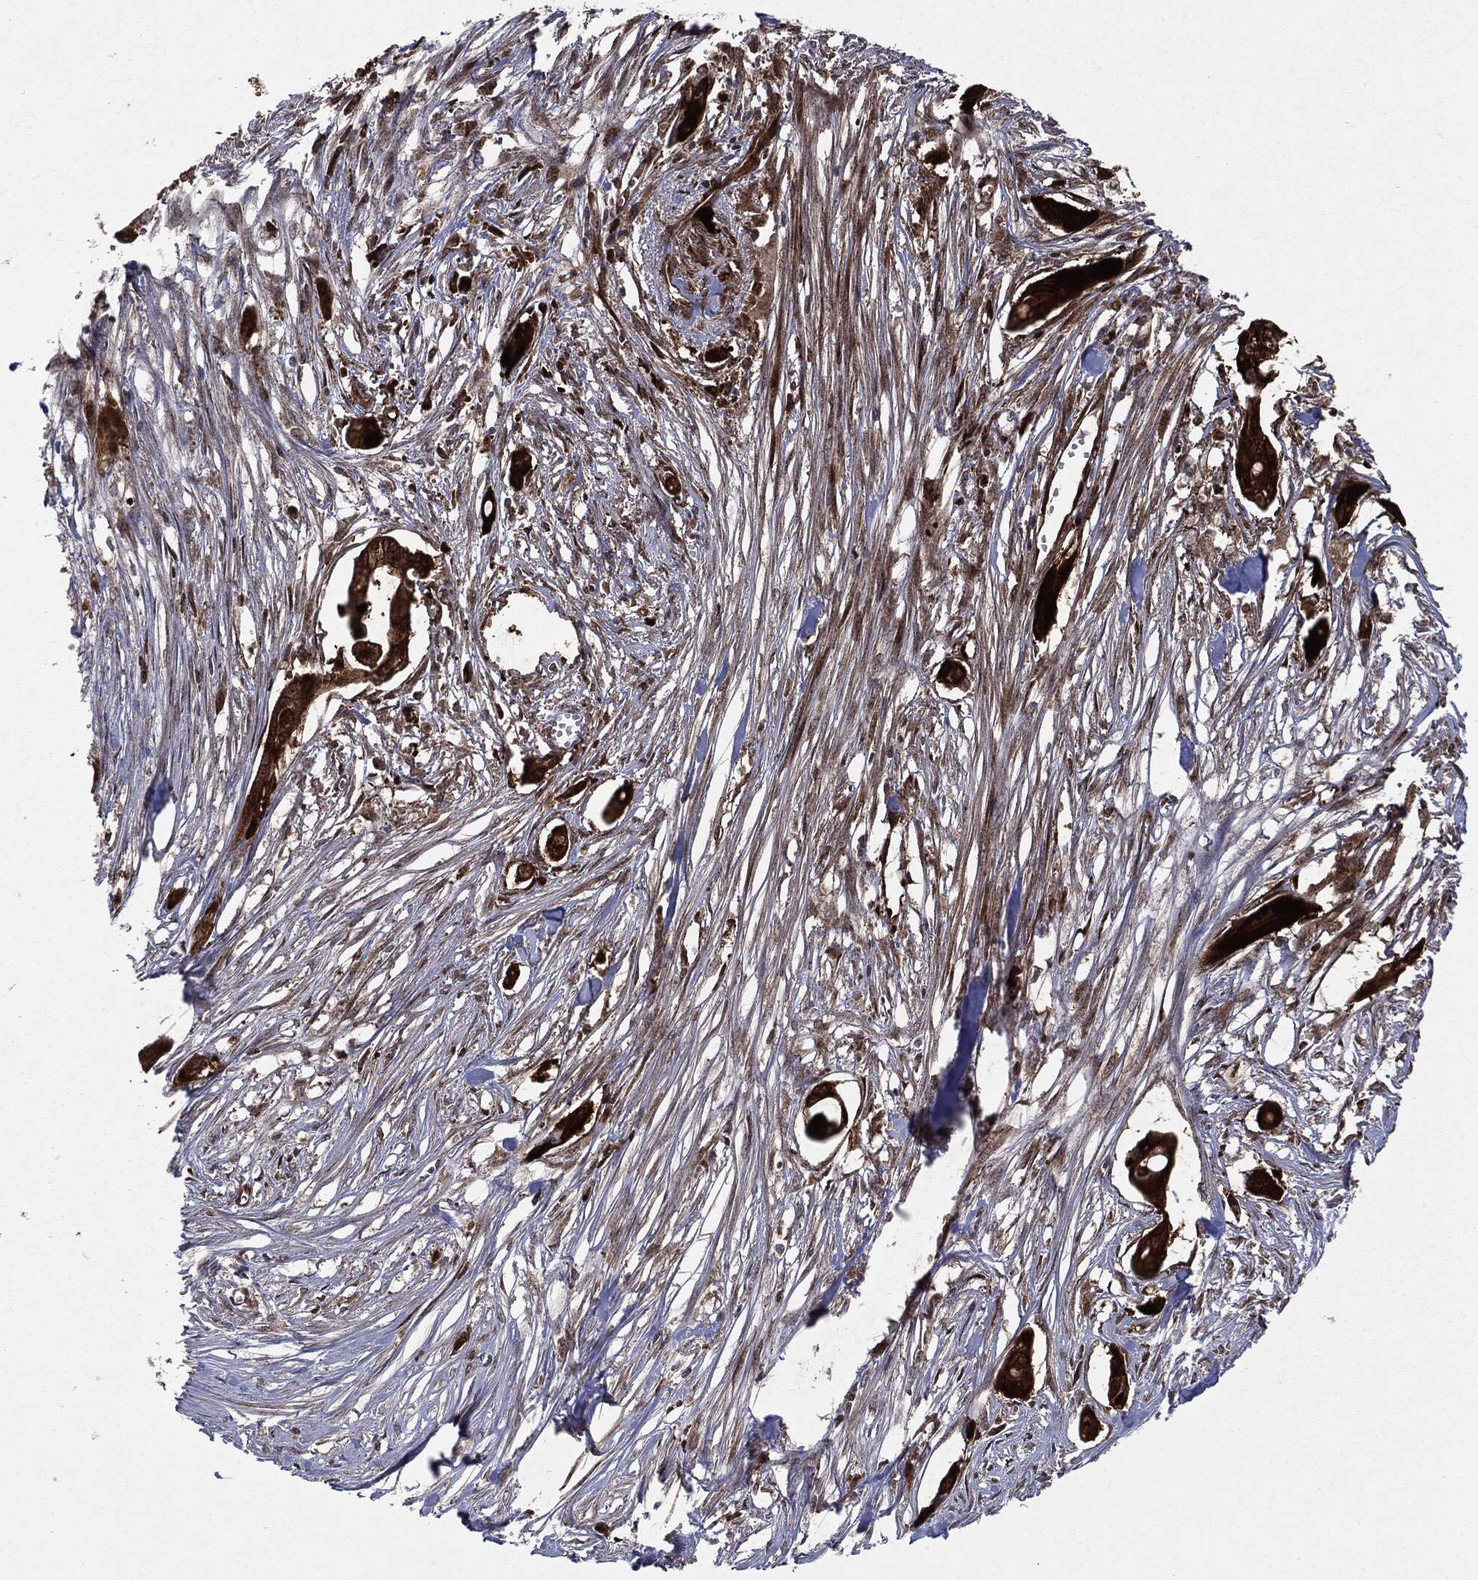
{"staining": {"intensity": "strong", "quantity": ">75%", "location": "cytoplasmic/membranous"}, "tissue": "pancreatic cancer", "cell_type": "Tumor cells", "image_type": "cancer", "snomed": [{"axis": "morphology", "description": "Normal tissue, NOS"}, {"axis": "morphology", "description": "Adenocarcinoma, NOS"}, {"axis": "topography", "description": "Pancreas"}], "caption": "IHC histopathology image of human adenocarcinoma (pancreatic) stained for a protein (brown), which exhibits high levels of strong cytoplasmic/membranous staining in about >75% of tumor cells.", "gene": "OTUB1", "patient": {"sex": "female", "age": 58}}